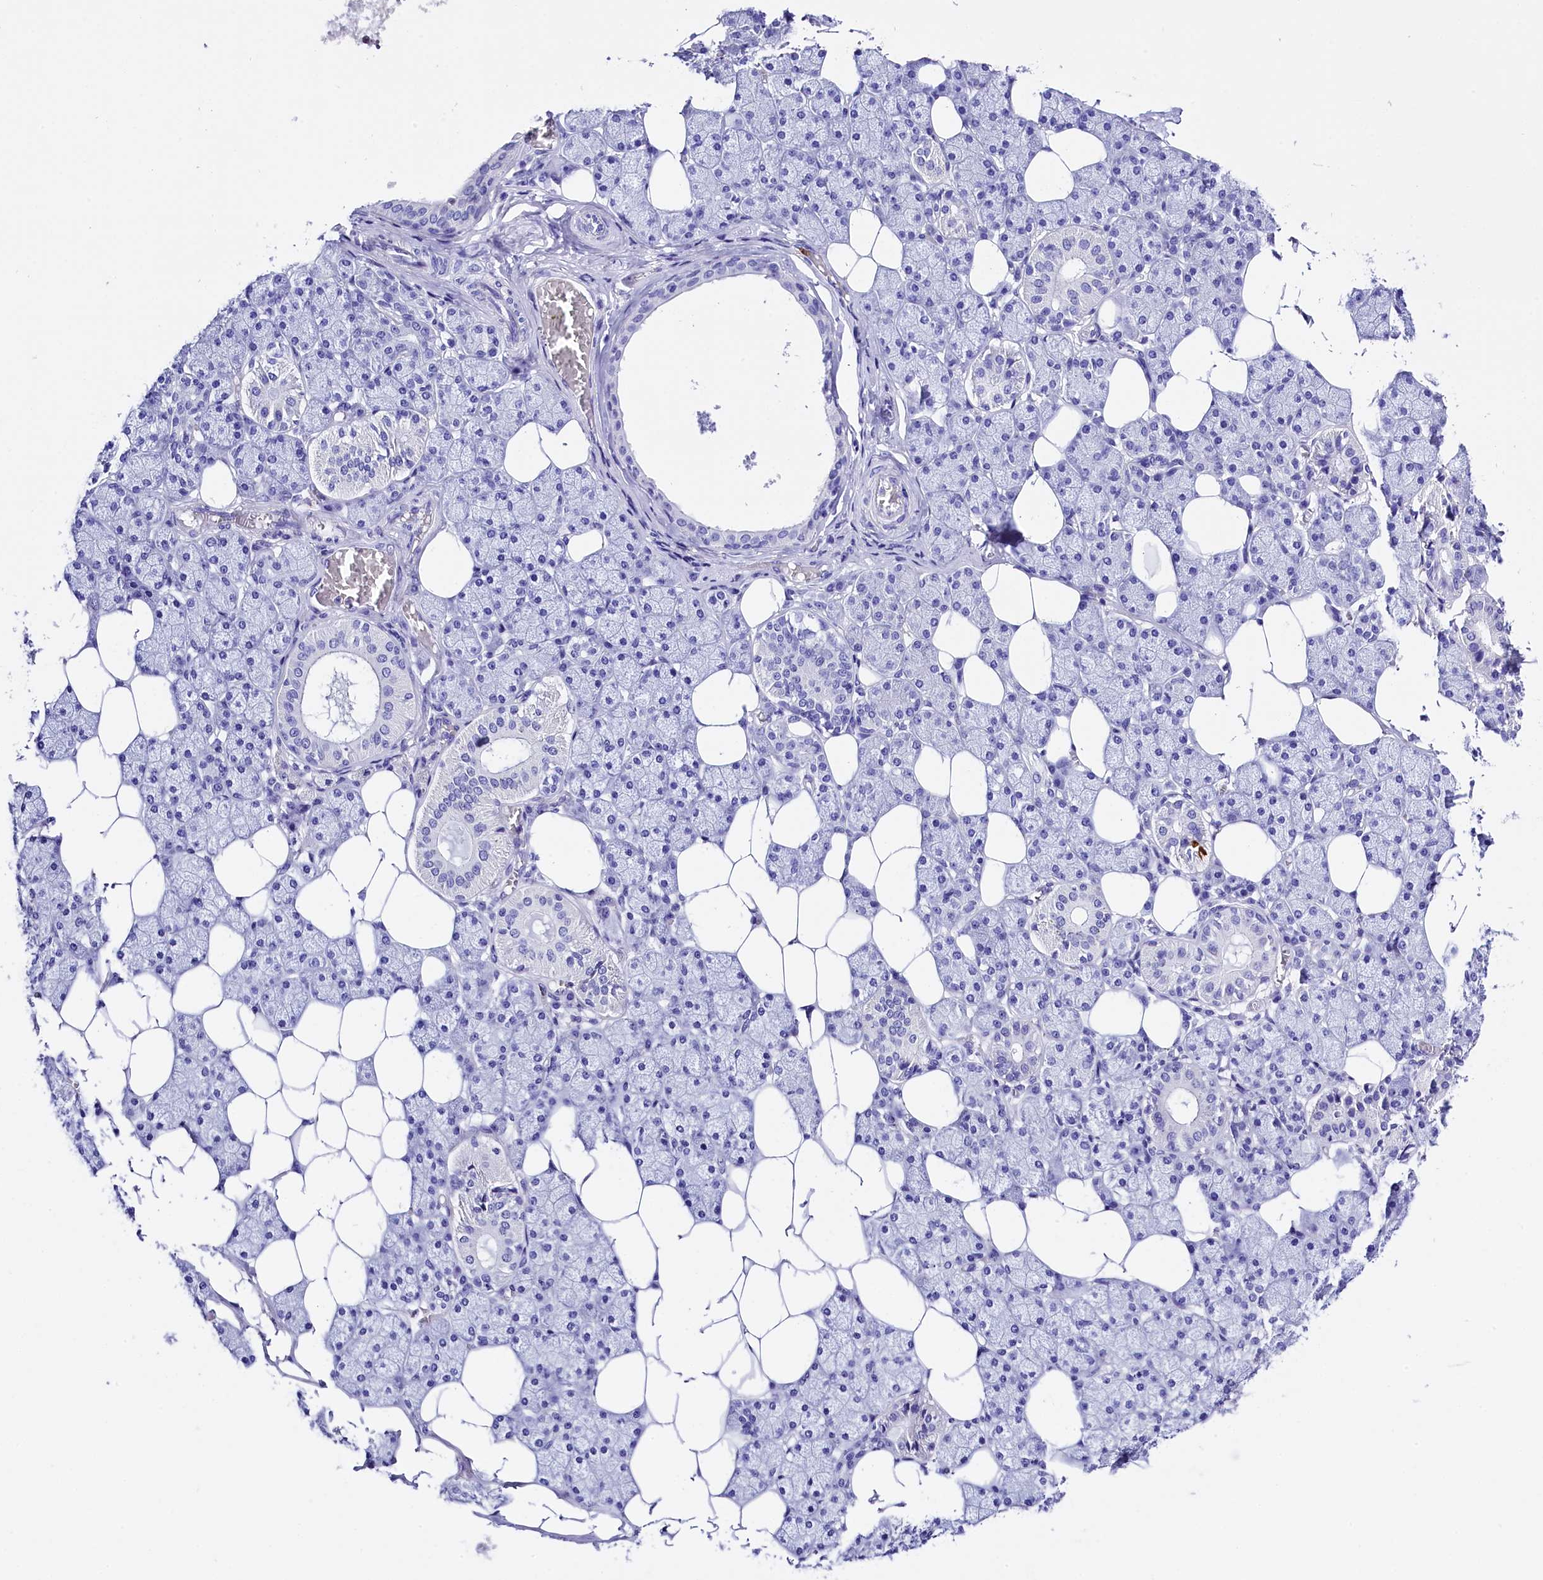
{"staining": {"intensity": "negative", "quantity": "none", "location": "none"}, "tissue": "salivary gland", "cell_type": "Glandular cells", "image_type": "normal", "snomed": [{"axis": "morphology", "description": "Normal tissue, NOS"}, {"axis": "topography", "description": "Salivary gland"}], "caption": "Immunohistochemistry image of unremarkable salivary gland: human salivary gland stained with DAB (3,3'-diaminobenzidine) demonstrates no significant protein expression in glandular cells.", "gene": "CLC", "patient": {"sex": "female", "age": 33}}